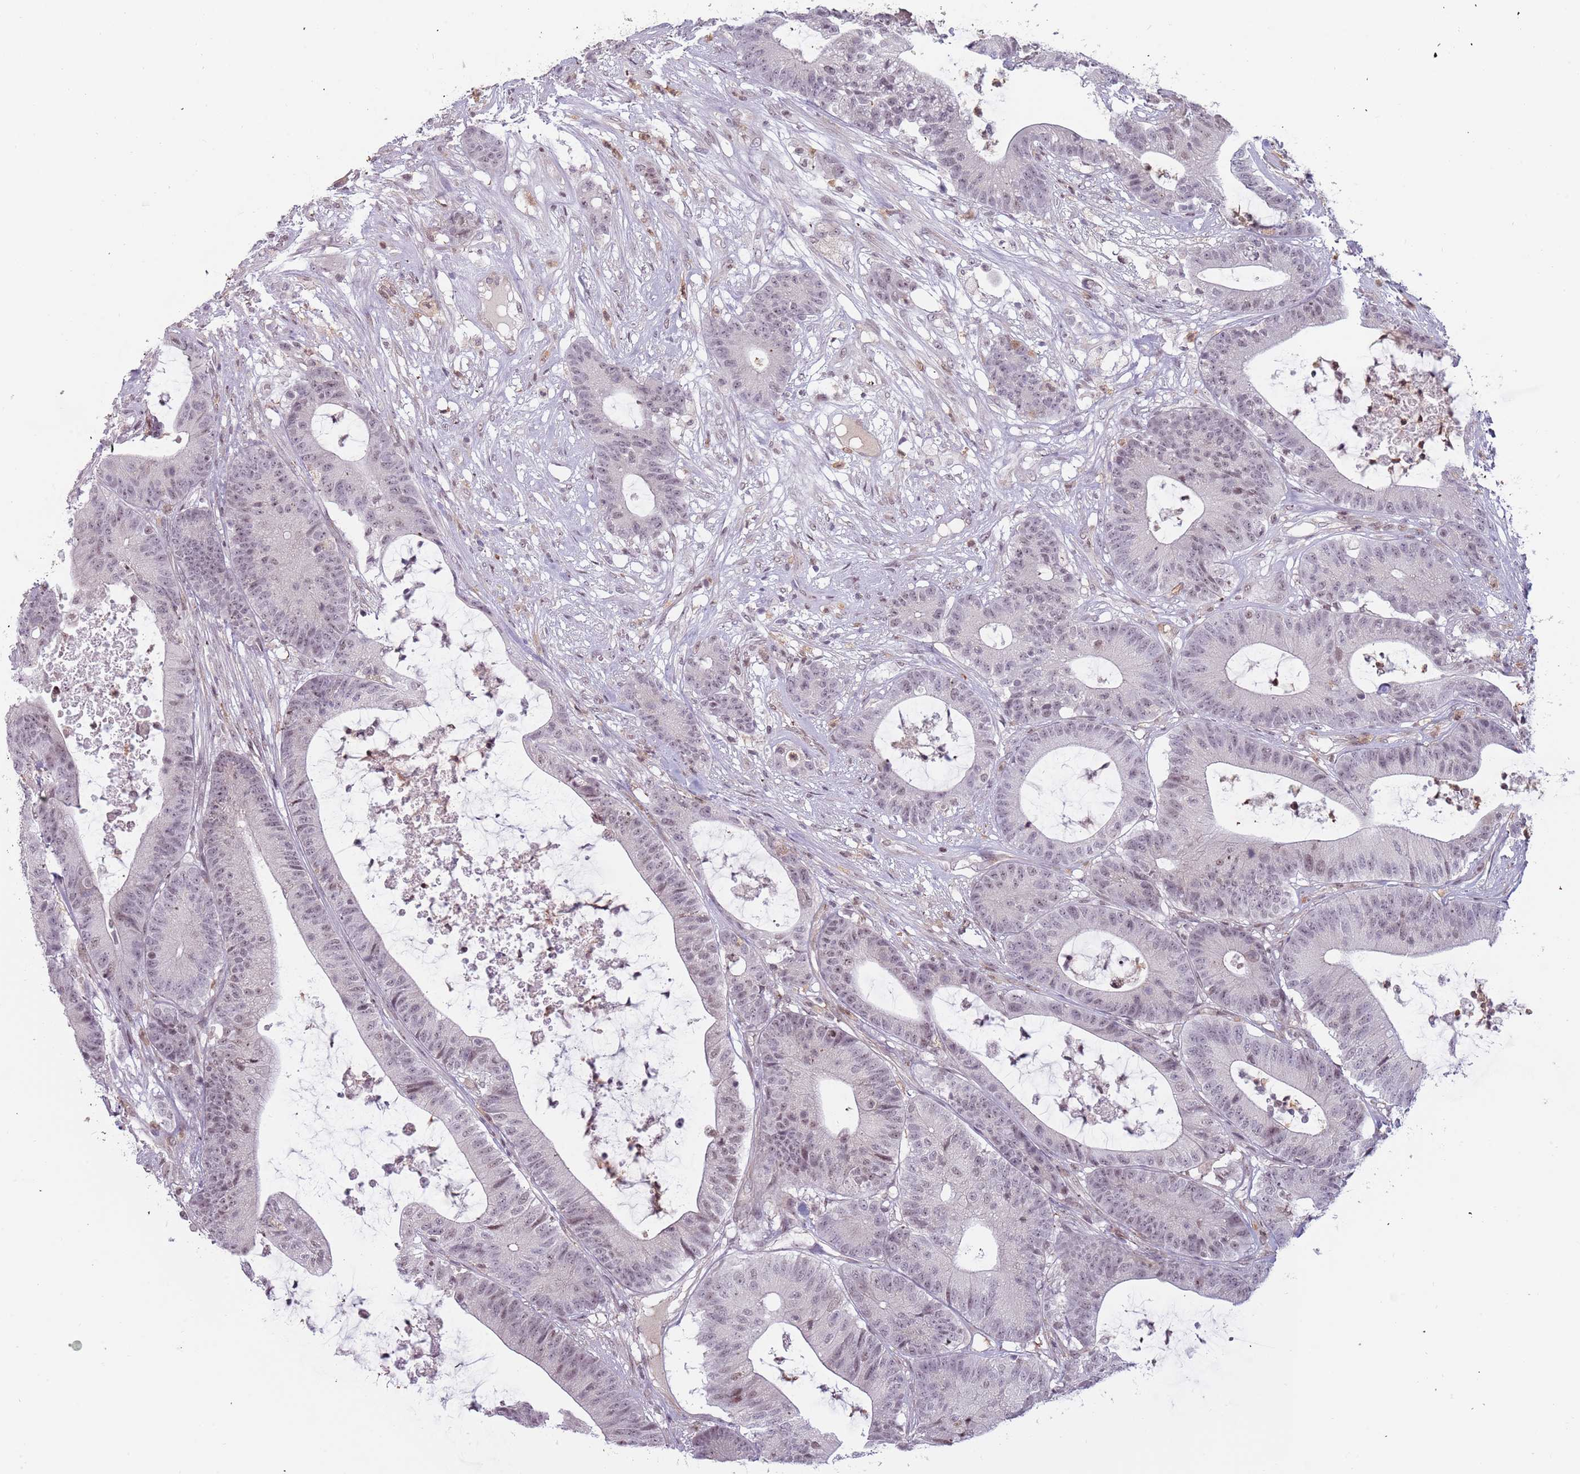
{"staining": {"intensity": "weak", "quantity": "<25%", "location": "nuclear"}, "tissue": "colorectal cancer", "cell_type": "Tumor cells", "image_type": "cancer", "snomed": [{"axis": "morphology", "description": "Adenocarcinoma, NOS"}, {"axis": "topography", "description": "Colon"}], "caption": "Colorectal cancer was stained to show a protein in brown. There is no significant staining in tumor cells. (DAB IHC, high magnification).", "gene": "REXO4", "patient": {"sex": "female", "age": 84}}